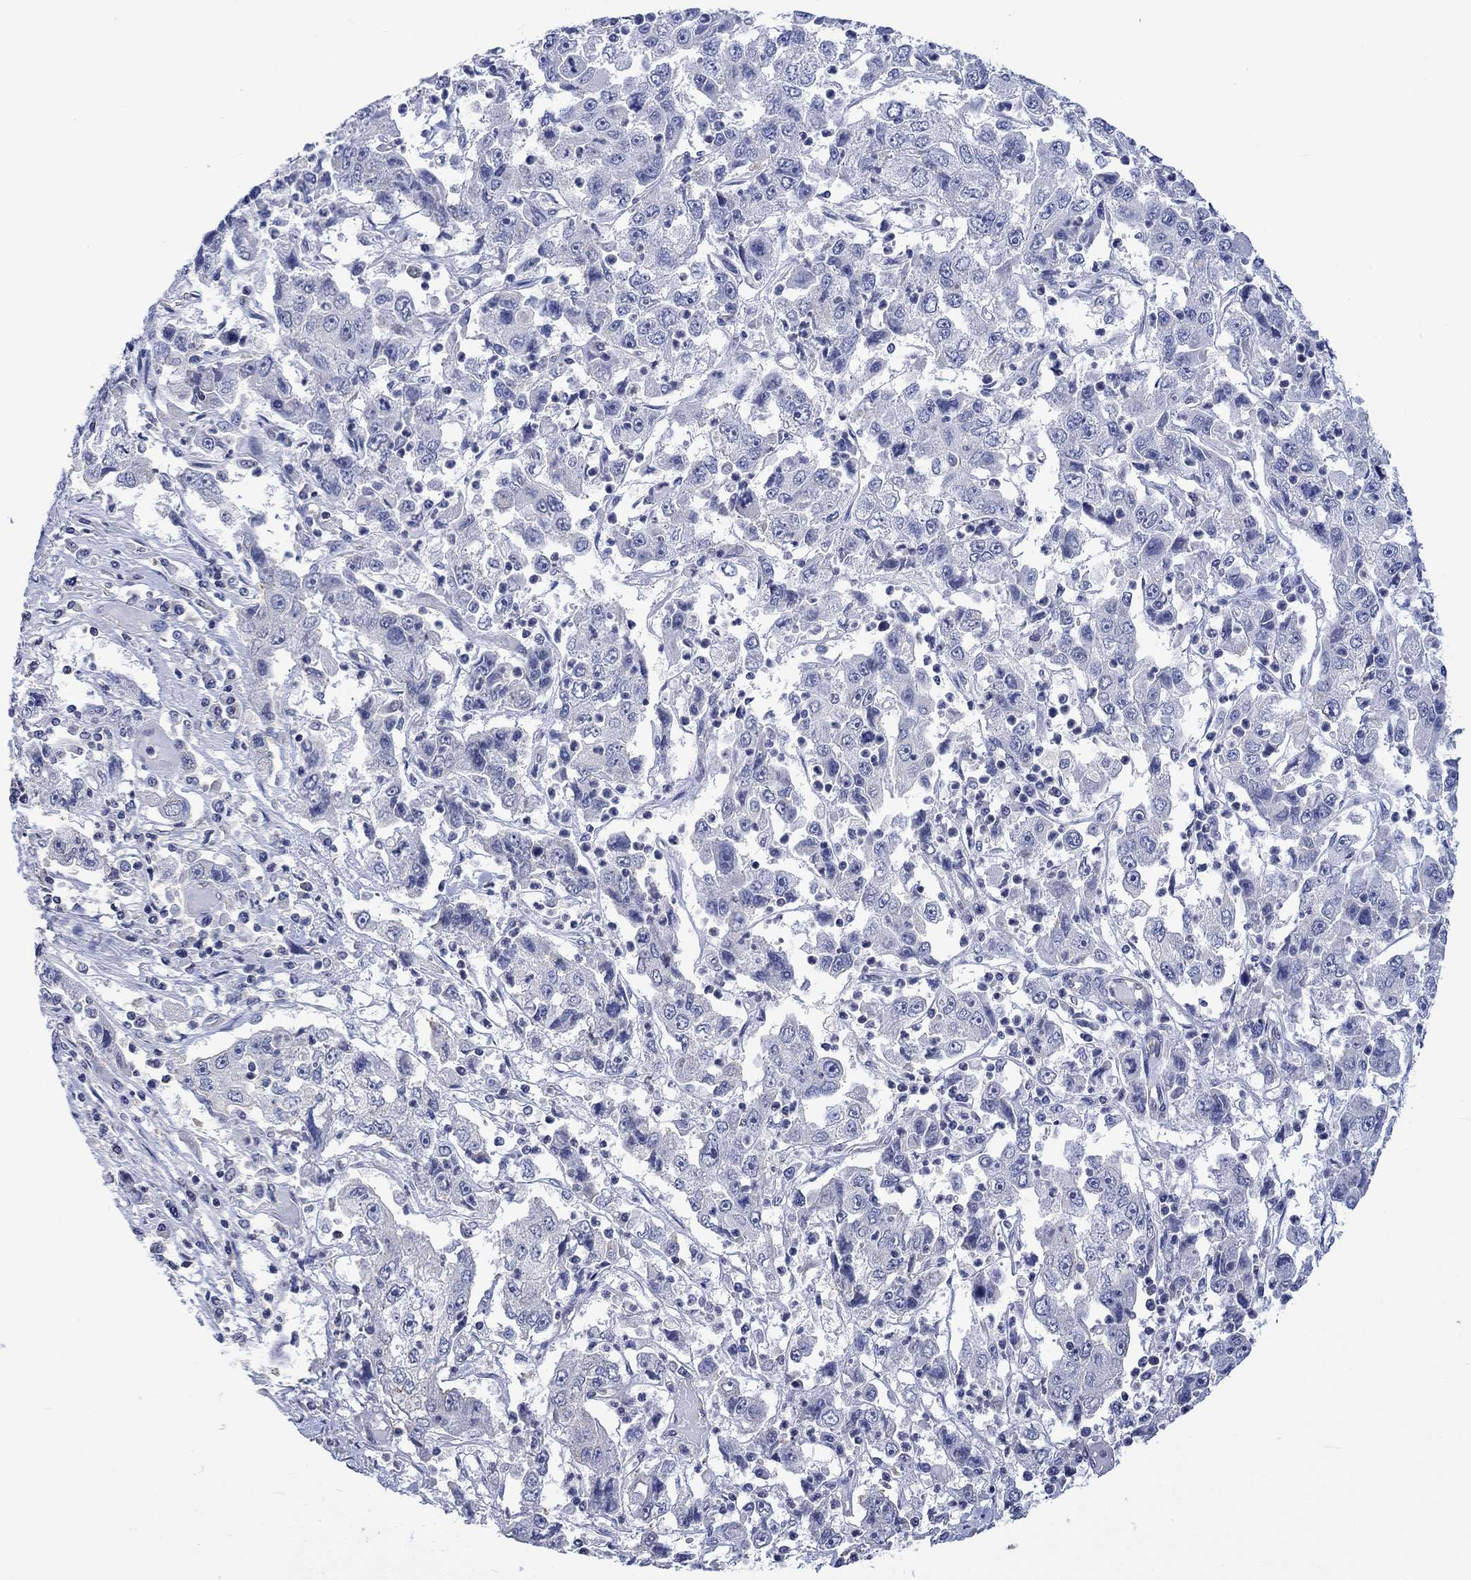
{"staining": {"intensity": "negative", "quantity": "none", "location": "none"}, "tissue": "cervical cancer", "cell_type": "Tumor cells", "image_type": "cancer", "snomed": [{"axis": "morphology", "description": "Squamous cell carcinoma, NOS"}, {"axis": "topography", "description": "Cervix"}], "caption": "High power microscopy photomicrograph of an immunohistochemistry photomicrograph of squamous cell carcinoma (cervical), revealing no significant positivity in tumor cells.", "gene": "AGRP", "patient": {"sex": "female", "age": 36}}